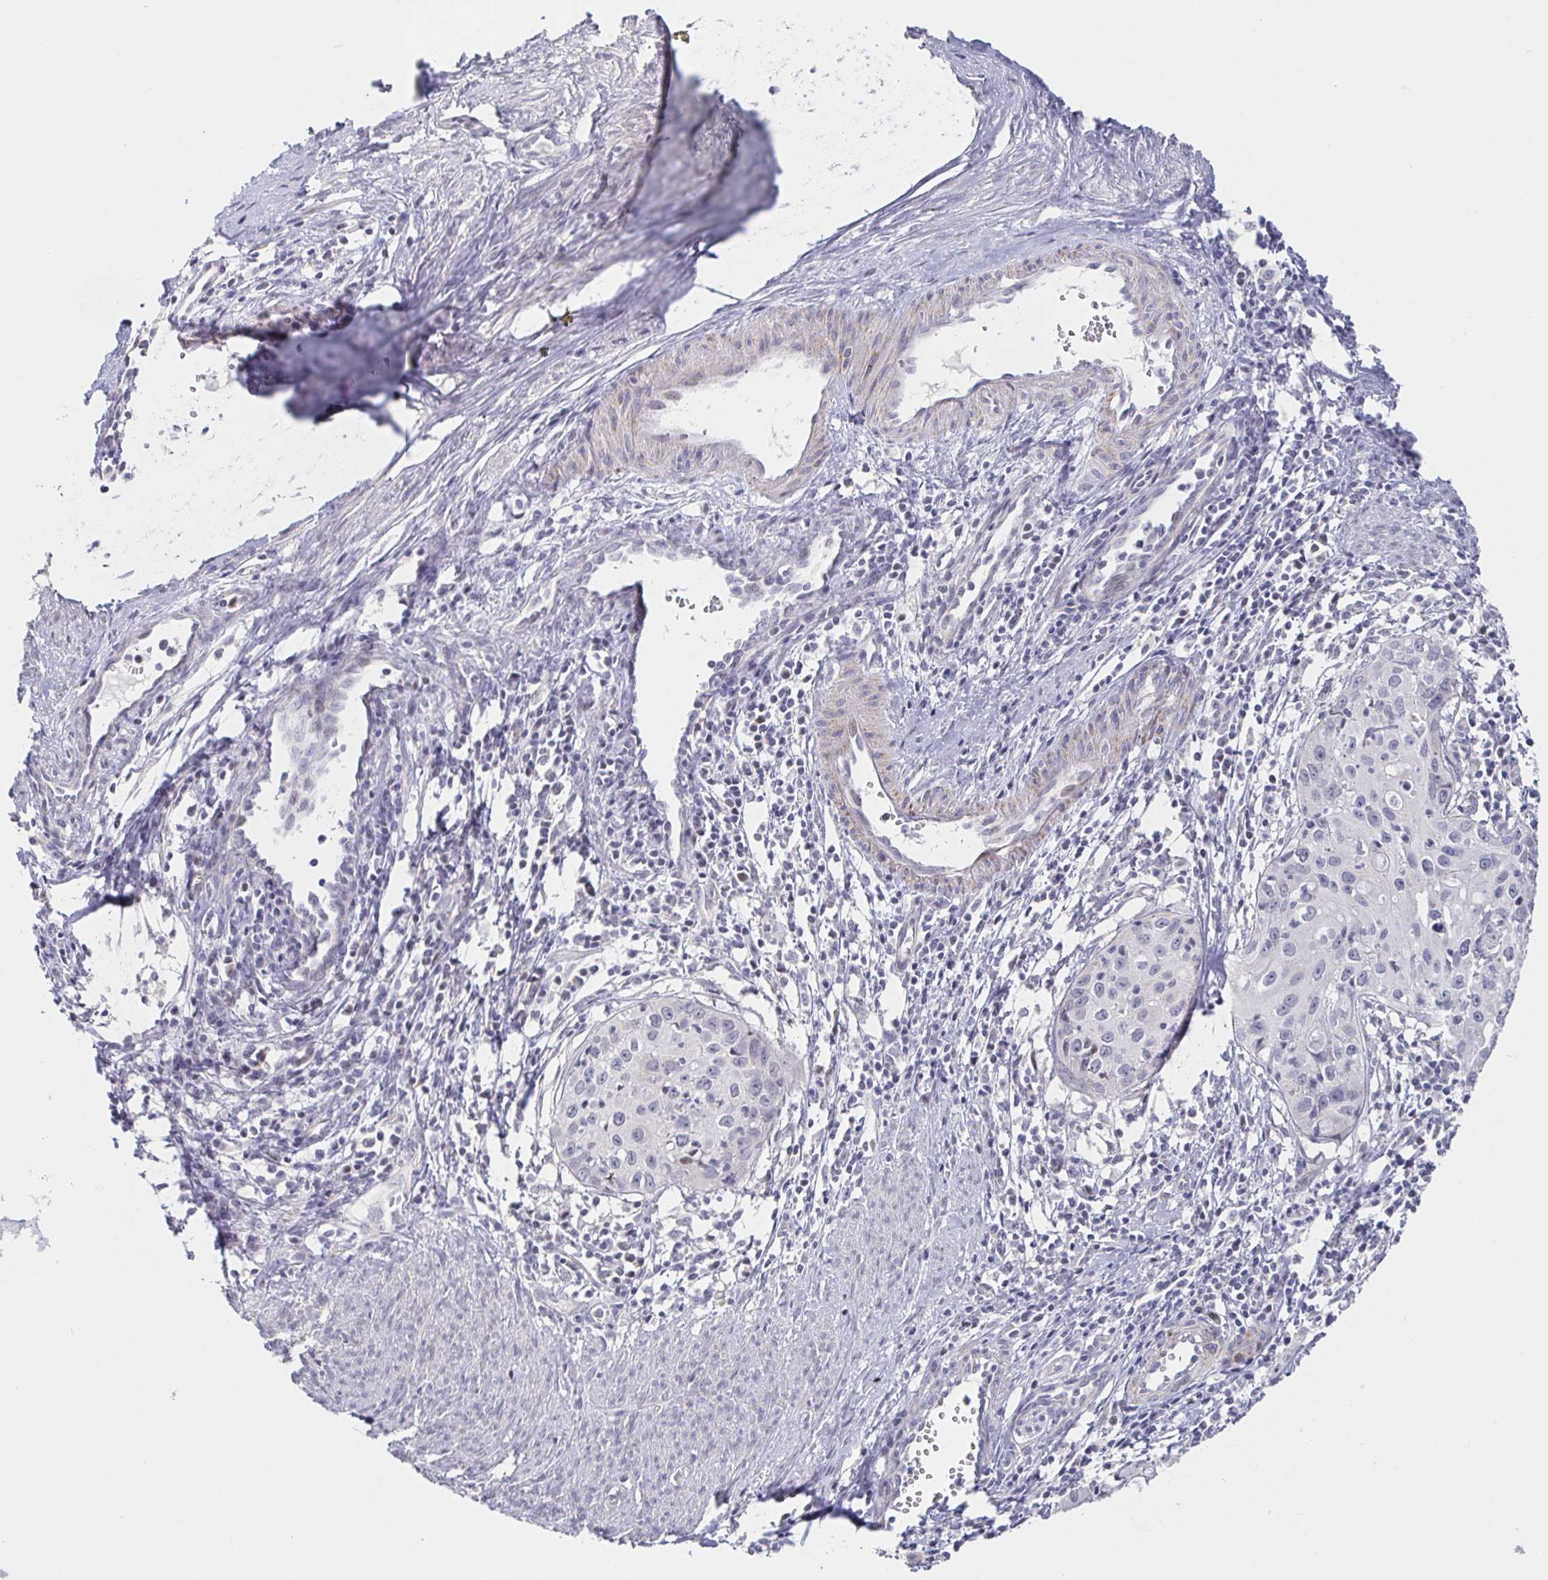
{"staining": {"intensity": "negative", "quantity": "none", "location": "none"}, "tissue": "cervical cancer", "cell_type": "Tumor cells", "image_type": "cancer", "snomed": [{"axis": "morphology", "description": "Squamous cell carcinoma, NOS"}, {"axis": "topography", "description": "Cervix"}], "caption": "This is an IHC micrograph of human cervical squamous cell carcinoma. There is no positivity in tumor cells.", "gene": "CIT", "patient": {"sex": "female", "age": 40}}